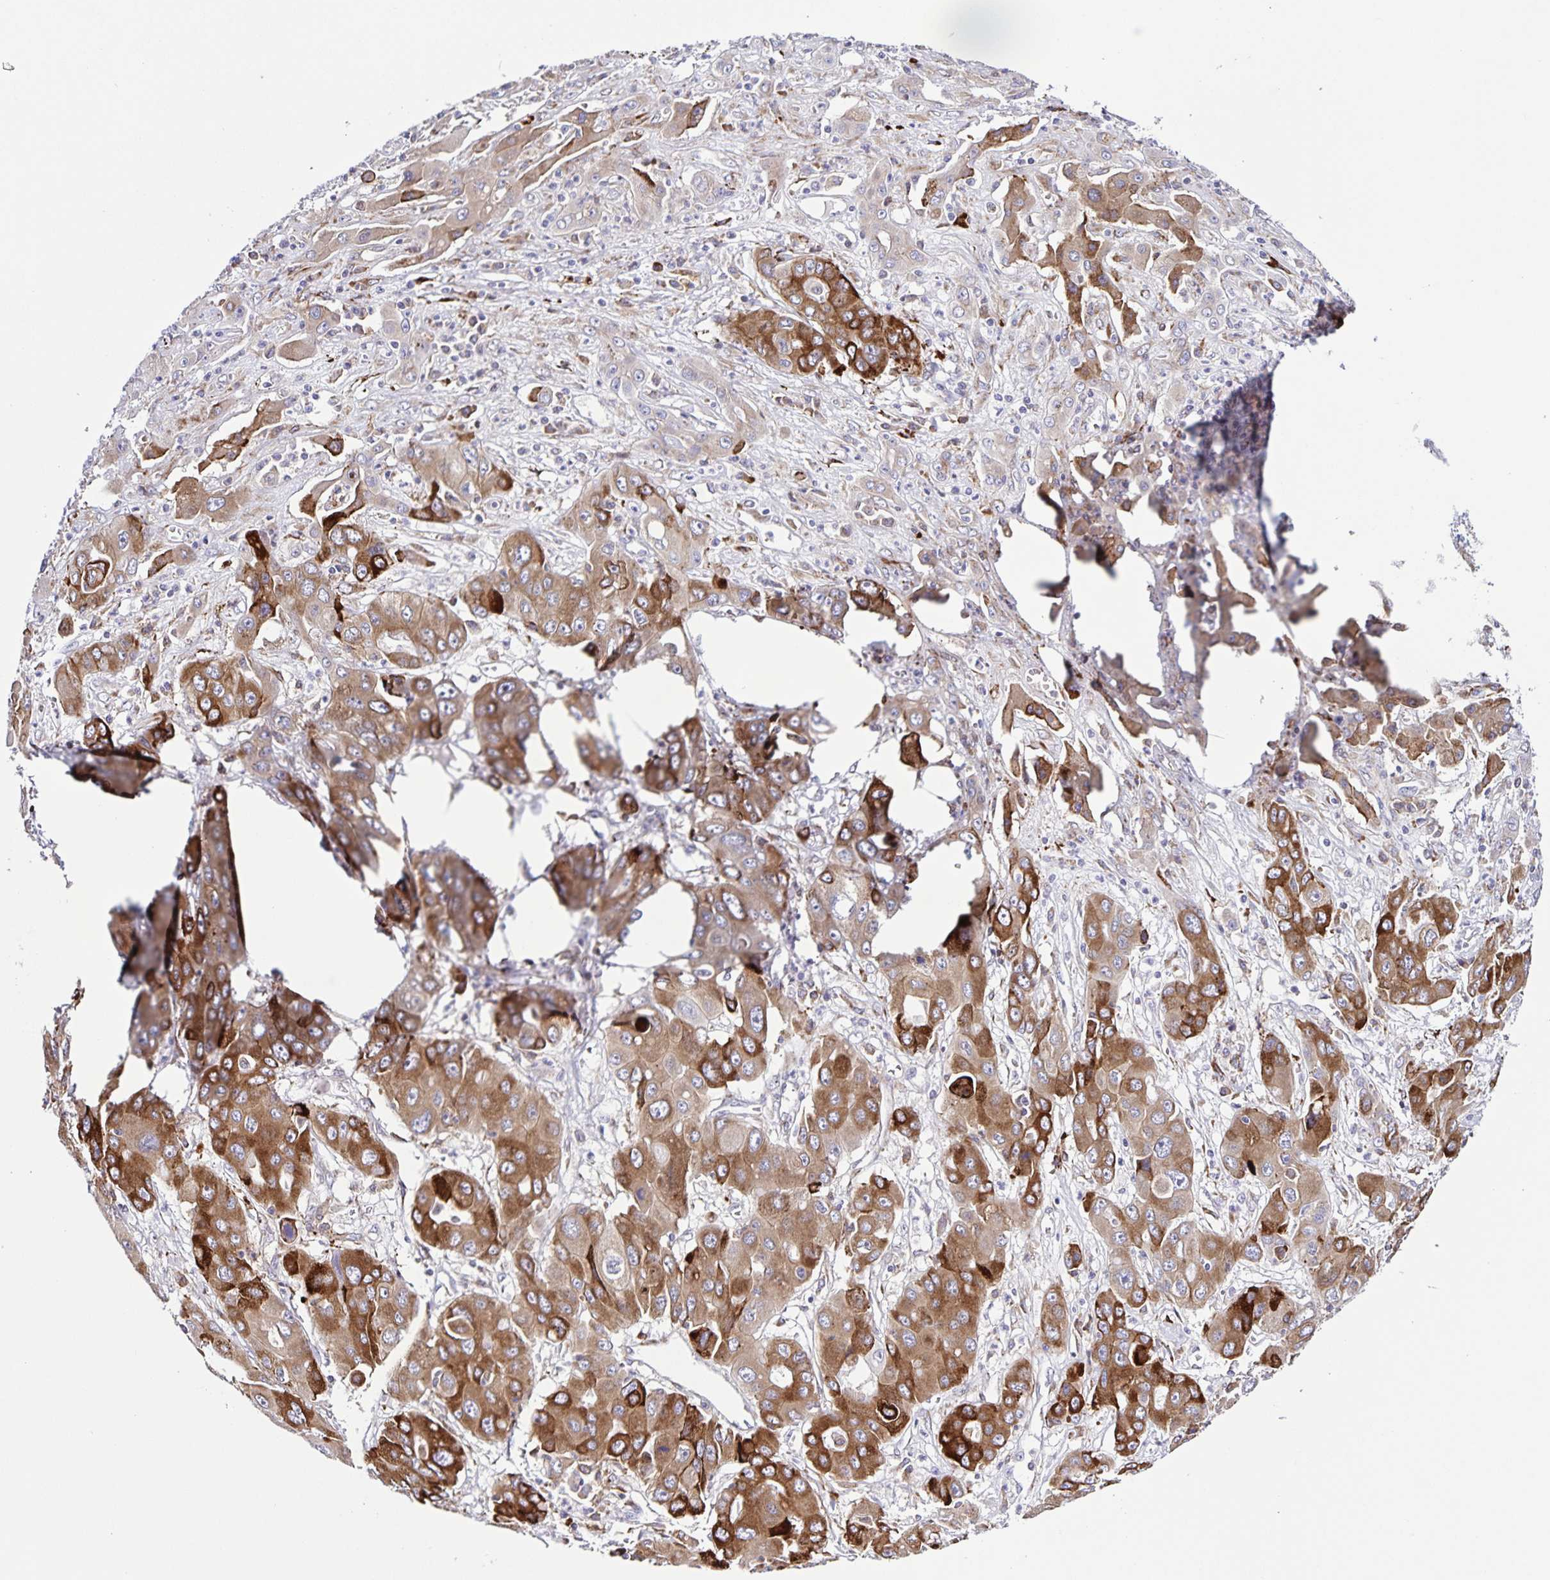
{"staining": {"intensity": "moderate", "quantity": ">75%", "location": "cytoplasmic/membranous"}, "tissue": "liver cancer", "cell_type": "Tumor cells", "image_type": "cancer", "snomed": [{"axis": "morphology", "description": "Cholangiocarcinoma"}, {"axis": "topography", "description": "Liver"}], "caption": "Immunohistochemistry (DAB (3,3'-diaminobenzidine)) staining of liver cholangiocarcinoma exhibits moderate cytoplasmic/membranous protein expression in about >75% of tumor cells. (Brightfield microscopy of DAB IHC at high magnification).", "gene": "OSBPL5", "patient": {"sex": "male", "age": 67}}